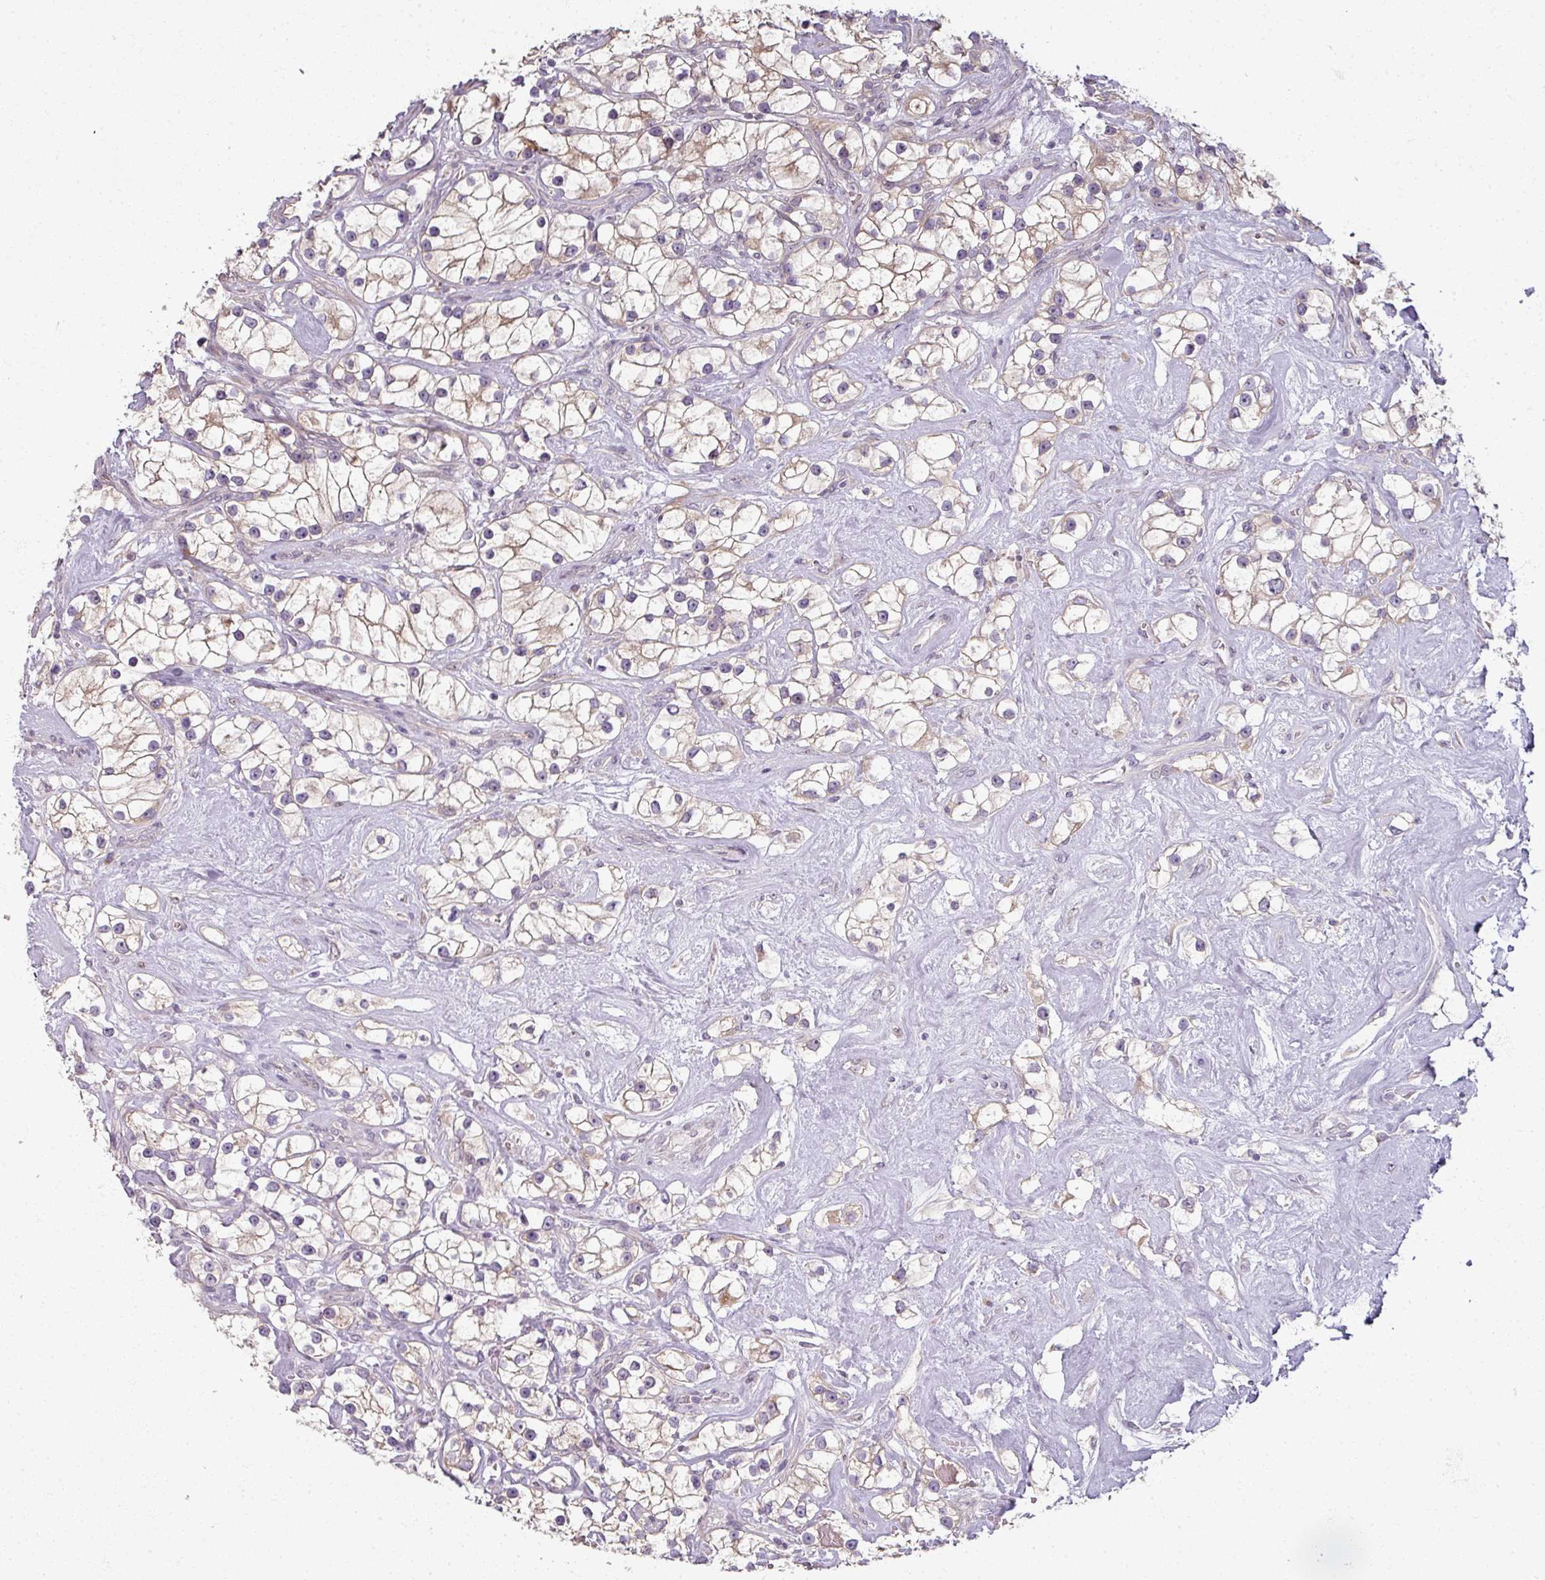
{"staining": {"intensity": "weak", "quantity": "25%-75%", "location": "cytoplasmic/membranous"}, "tissue": "renal cancer", "cell_type": "Tumor cells", "image_type": "cancer", "snomed": [{"axis": "morphology", "description": "Adenocarcinoma, NOS"}, {"axis": "topography", "description": "Kidney"}], "caption": "Weak cytoplasmic/membranous staining is seen in approximately 25%-75% of tumor cells in renal adenocarcinoma.", "gene": "MYMK", "patient": {"sex": "male", "age": 77}}